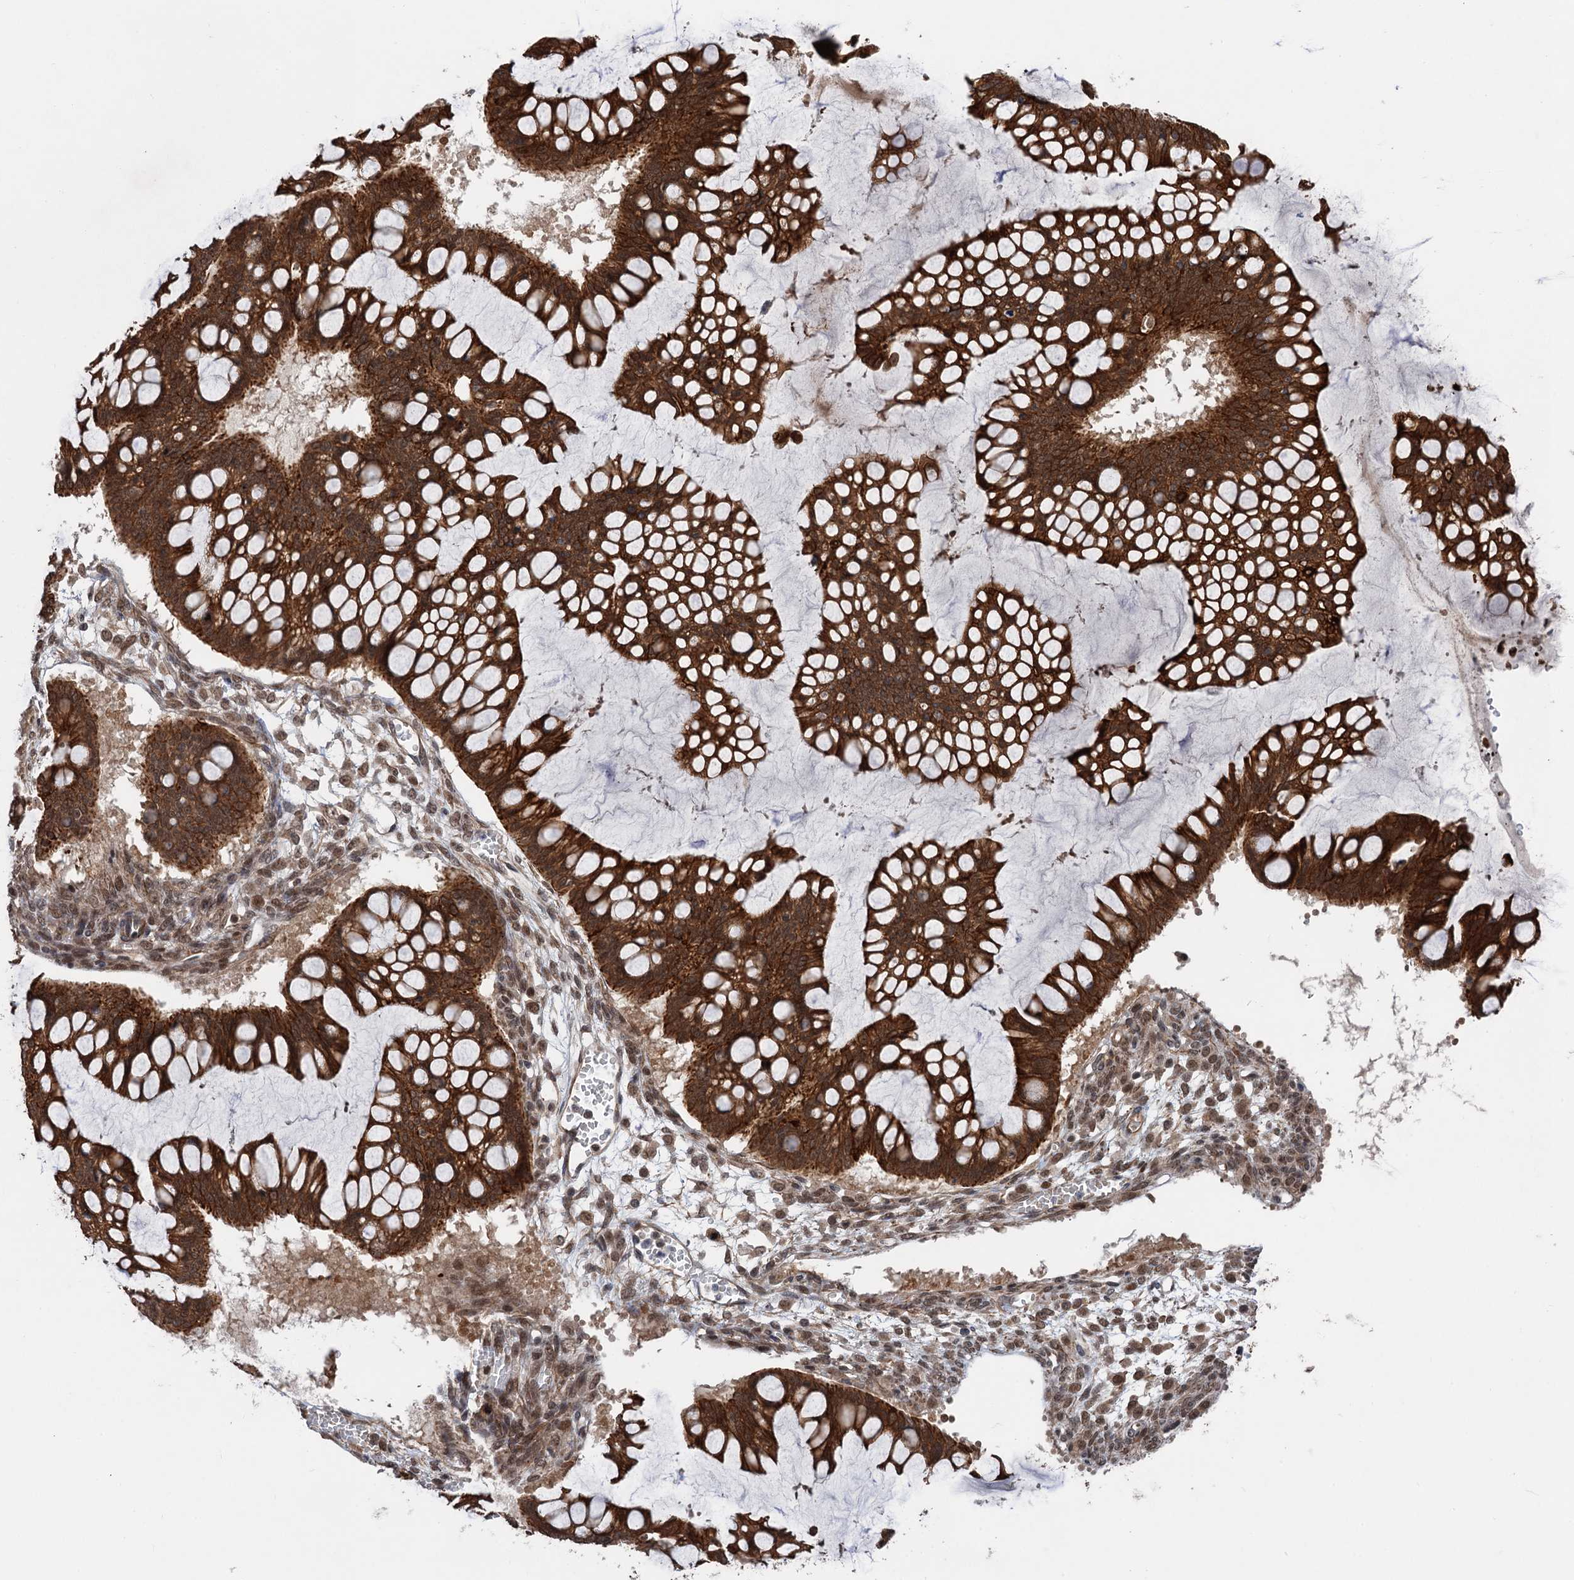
{"staining": {"intensity": "strong", "quantity": ">75%", "location": "cytoplasmic/membranous"}, "tissue": "ovarian cancer", "cell_type": "Tumor cells", "image_type": "cancer", "snomed": [{"axis": "morphology", "description": "Cystadenocarcinoma, mucinous, NOS"}, {"axis": "topography", "description": "Ovary"}], "caption": "Strong cytoplasmic/membranous staining for a protein is seen in about >75% of tumor cells of mucinous cystadenocarcinoma (ovarian) using IHC.", "gene": "TTC31", "patient": {"sex": "female", "age": 73}}